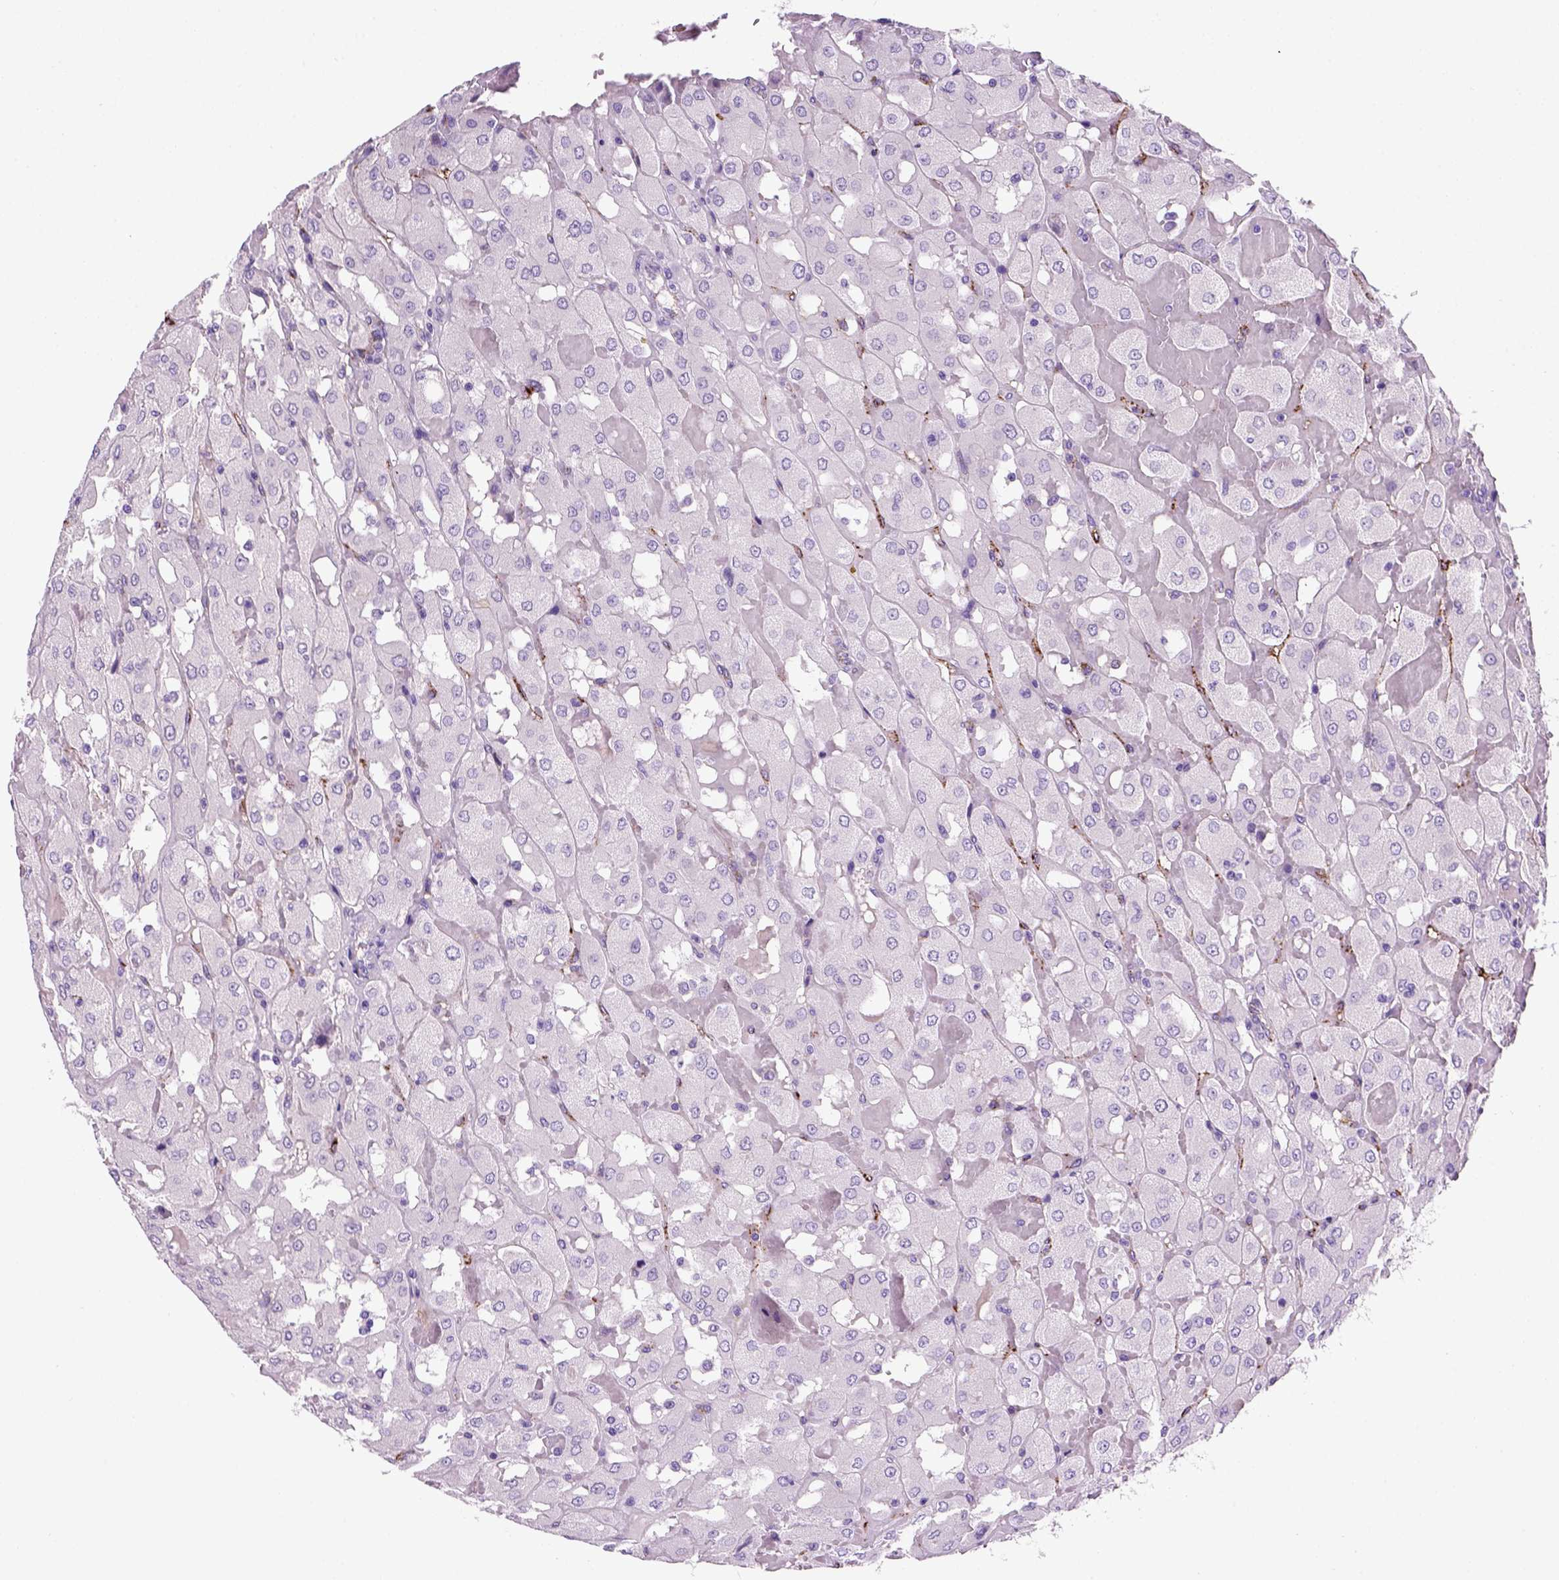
{"staining": {"intensity": "negative", "quantity": "none", "location": "none"}, "tissue": "renal cancer", "cell_type": "Tumor cells", "image_type": "cancer", "snomed": [{"axis": "morphology", "description": "Adenocarcinoma, NOS"}, {"axis": "topography", "description": "Kidney"}], "caption": "This is an IHC micrograph of renal adenocarcinoma. There is no positivity in tumor cells.", "gene": "VWF", "patient": {"sex": "male", "age": 72}}